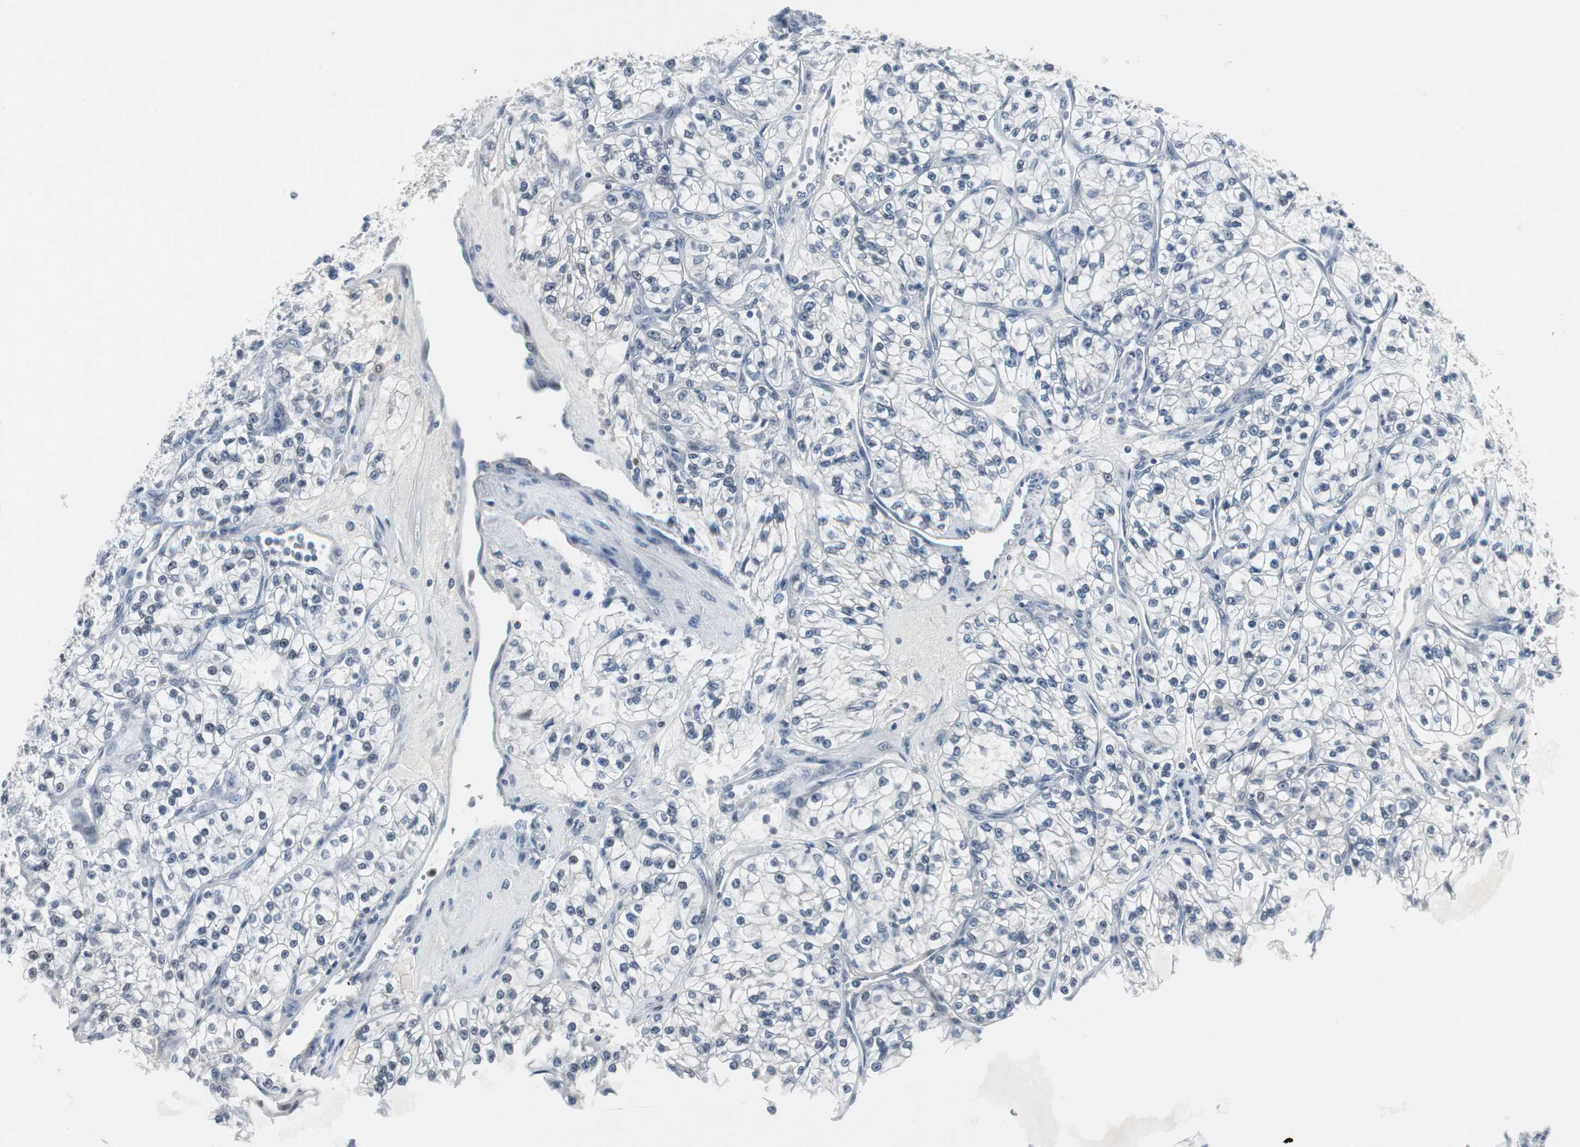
{"staining": {"intensity": "negative", "quantity": "none", "location": "none"}, "tissue": "renal cancer", "cell_type": "Tumor cells", "image_type": "cancer", "snomed": [{"axis": "morphology", "description": "Adenocarcinoma, NOS"}, {"axis": "topography", "description": "Kidney"}], "caption": "A histopathology image of renal cancer (adenocarcinoma) stained for a protein reveals no brown staining in tumor cells. (DAB (3,3'-diaminobenzidine) IHC visualized using brightfield microscopy, high magnification).", "gene": "ELK1", "patient": {"sex": "female", "age": 57}}